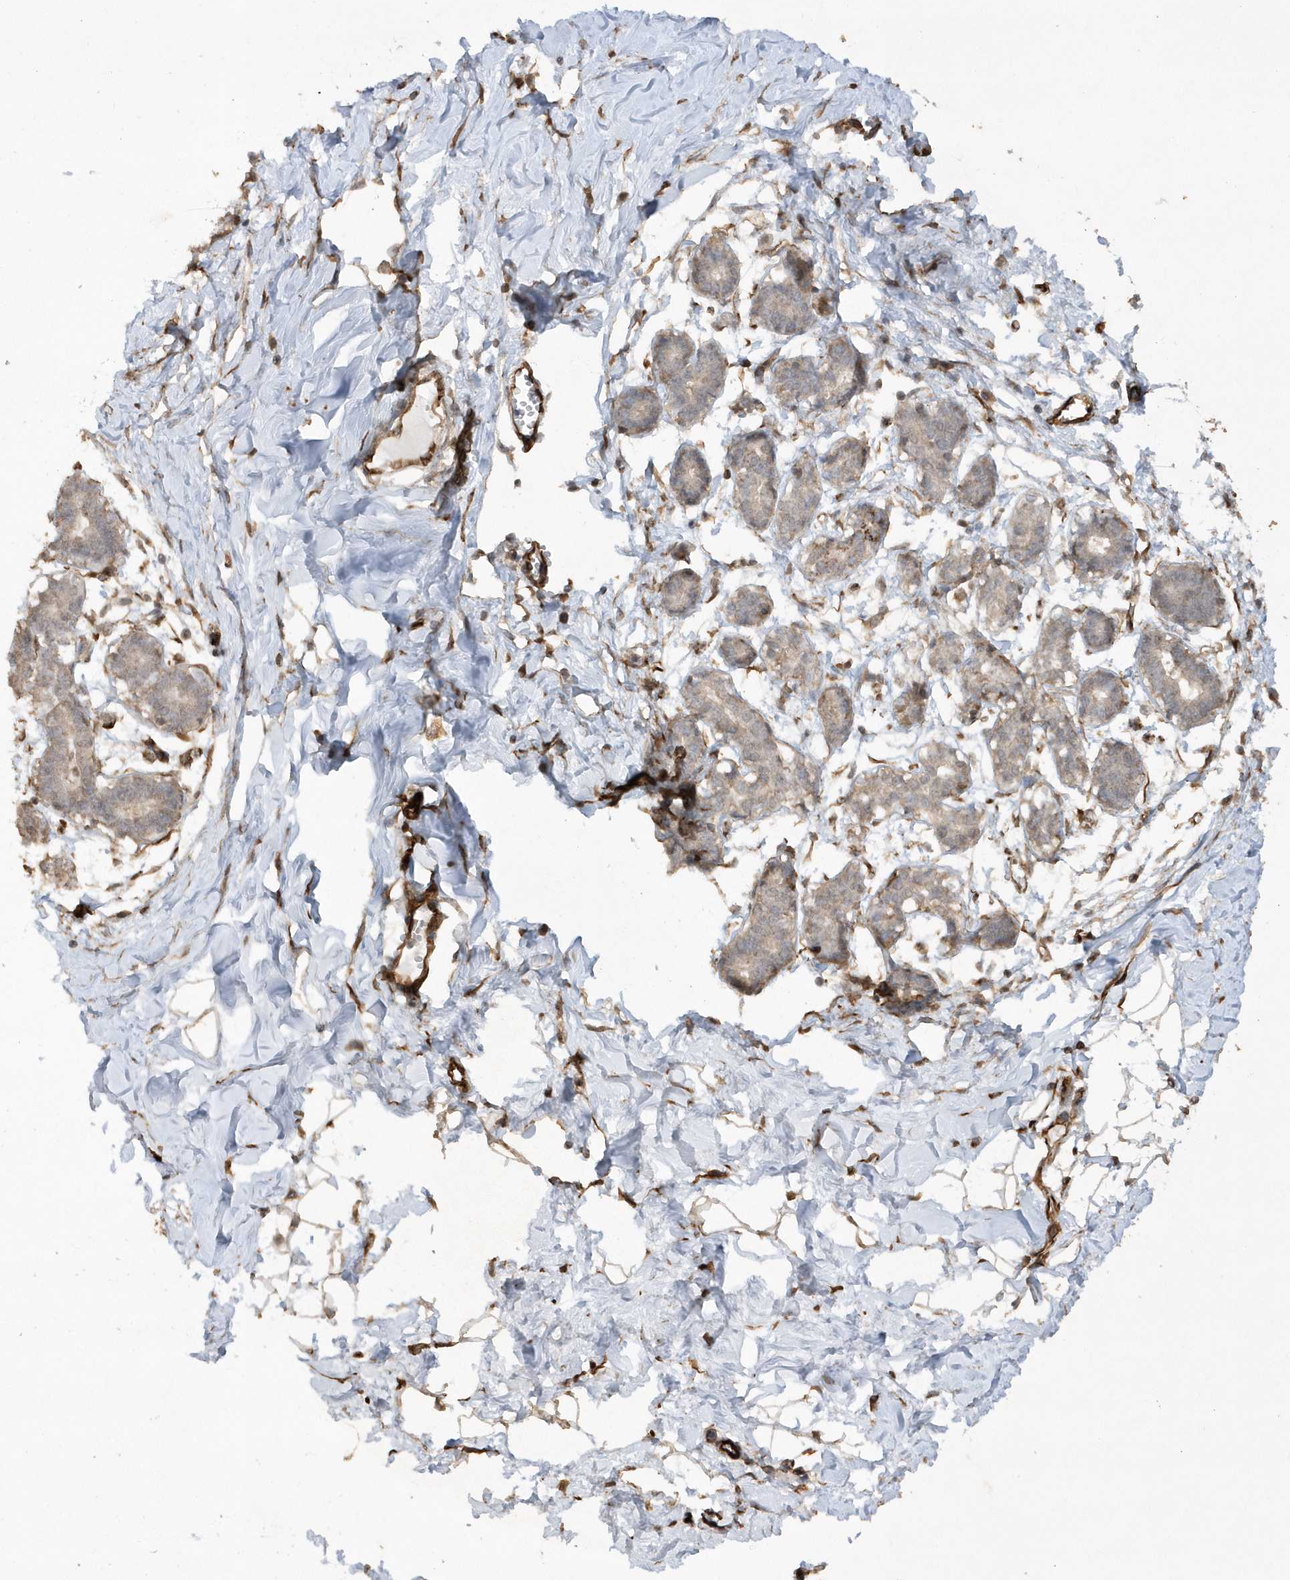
{"staining": {"intensity": "weak", "quantity": "25%-75%", "location": "cytoplasmic/membranous"}, "tissue": "breast", "cell_type": "Adipocytes", "image_type": "normal", "snomed": [{"axis": "morphology", "description": "Normal tissue, NOS"}, {"axis": "topography", "description": "Breast"}], "caption": "The micrograph exhibits staining of normal breast, revealing weak cytoplasmic/membranous protein expression (brown color) within adipocytes. The staining is performed using DAB (3,3'-diaminobenzidine) brown chromogen to label protein expression. The nuclei are counter-stained blue using hematoxylin.", "gene": "AVPI1", "patient": {"sex": "female", "age": 27}}